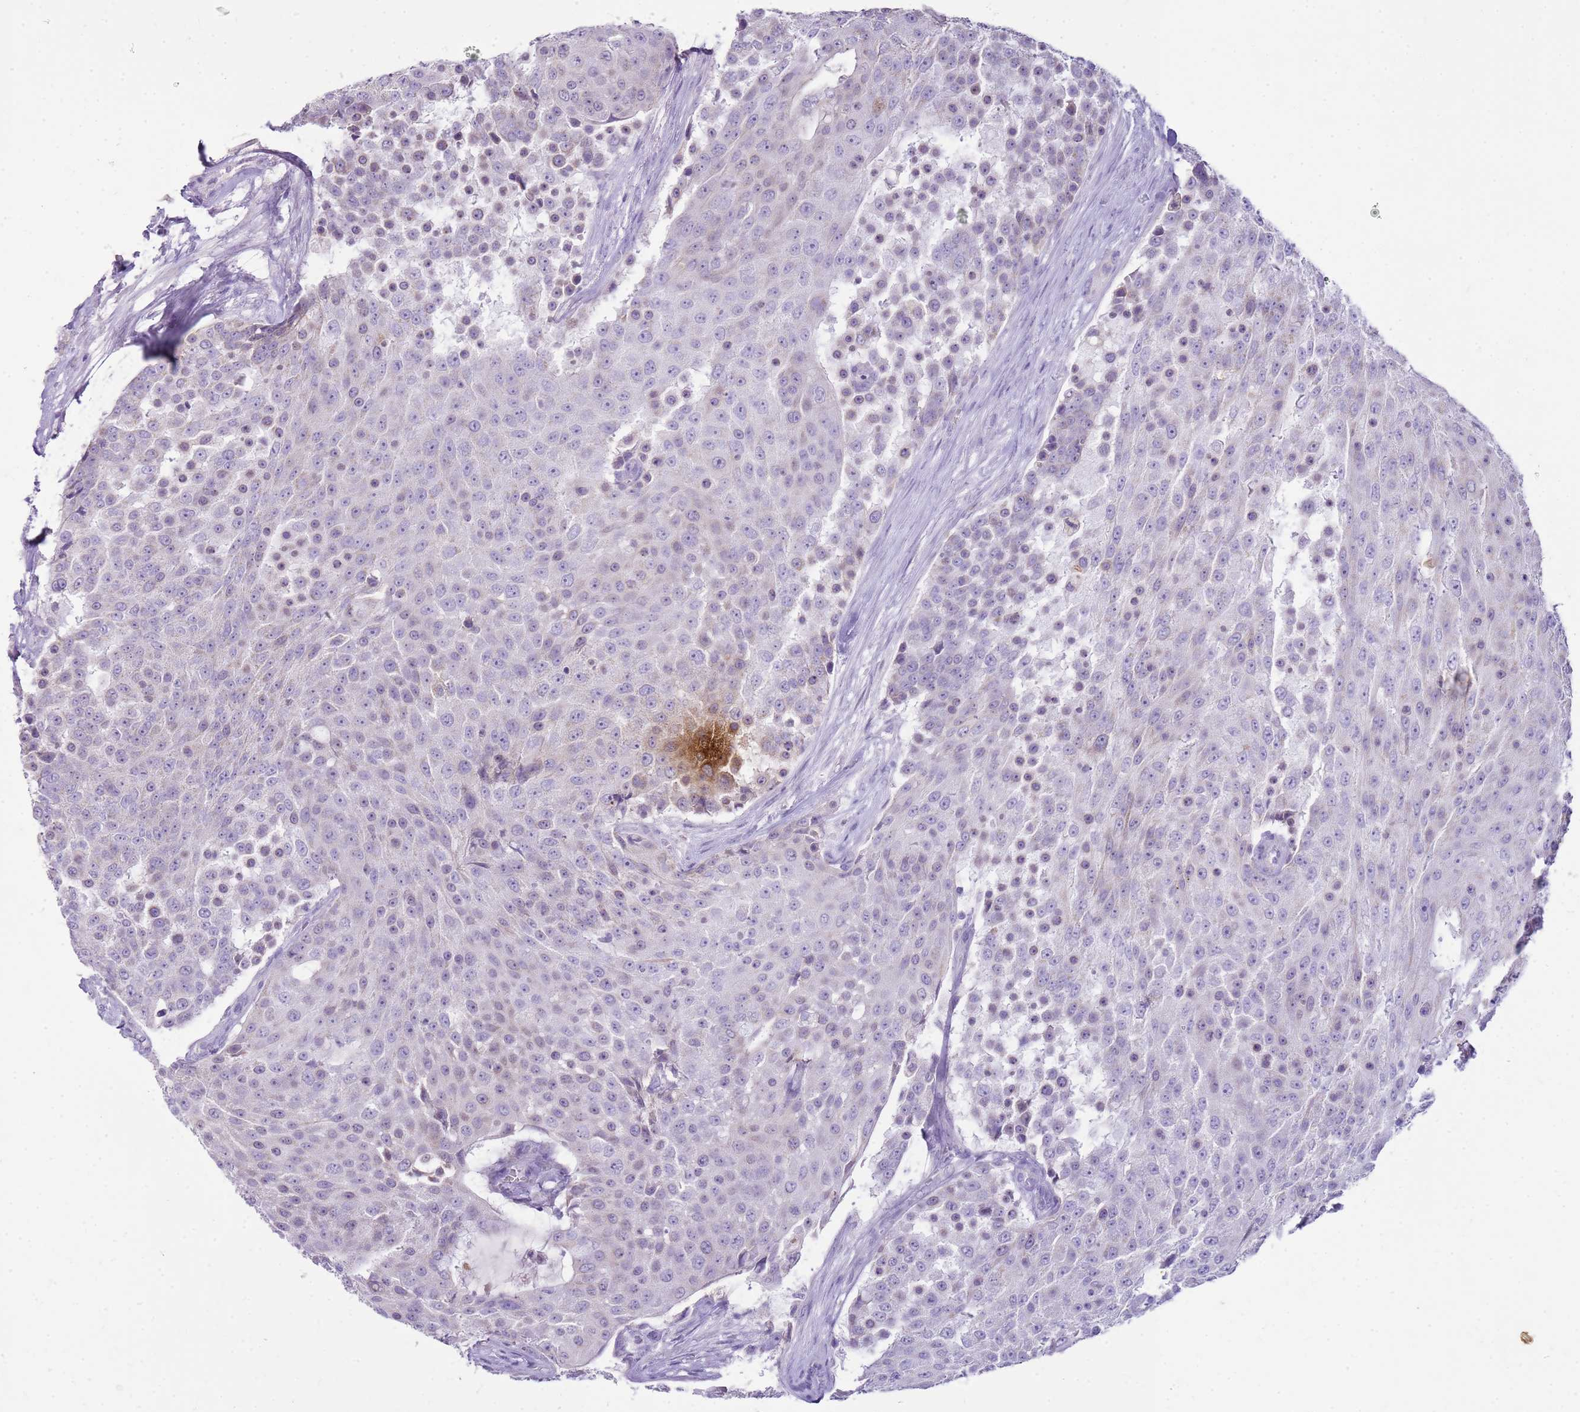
{"staining": {"intensity": "negative", "quantity": "none", "location": "none"}, "tissue": "urothelial cancer", "cell_type": "Tumor cells", "image_type": "cancer", "snomed": [{"axis": "morphology", "description": "Urothelial carcinoma, High grade"}, {"axis": "topography", "description": "Urinary bladder"}], "caption": "DAB (3,3'-diaminobenzidine) immunohistochemical staining of urothelial carcinoma (high-grade) exhibits no significant staining in tumor cells.", "gene": "FABP2", "patient": {"sex": "female", "age": 63}}